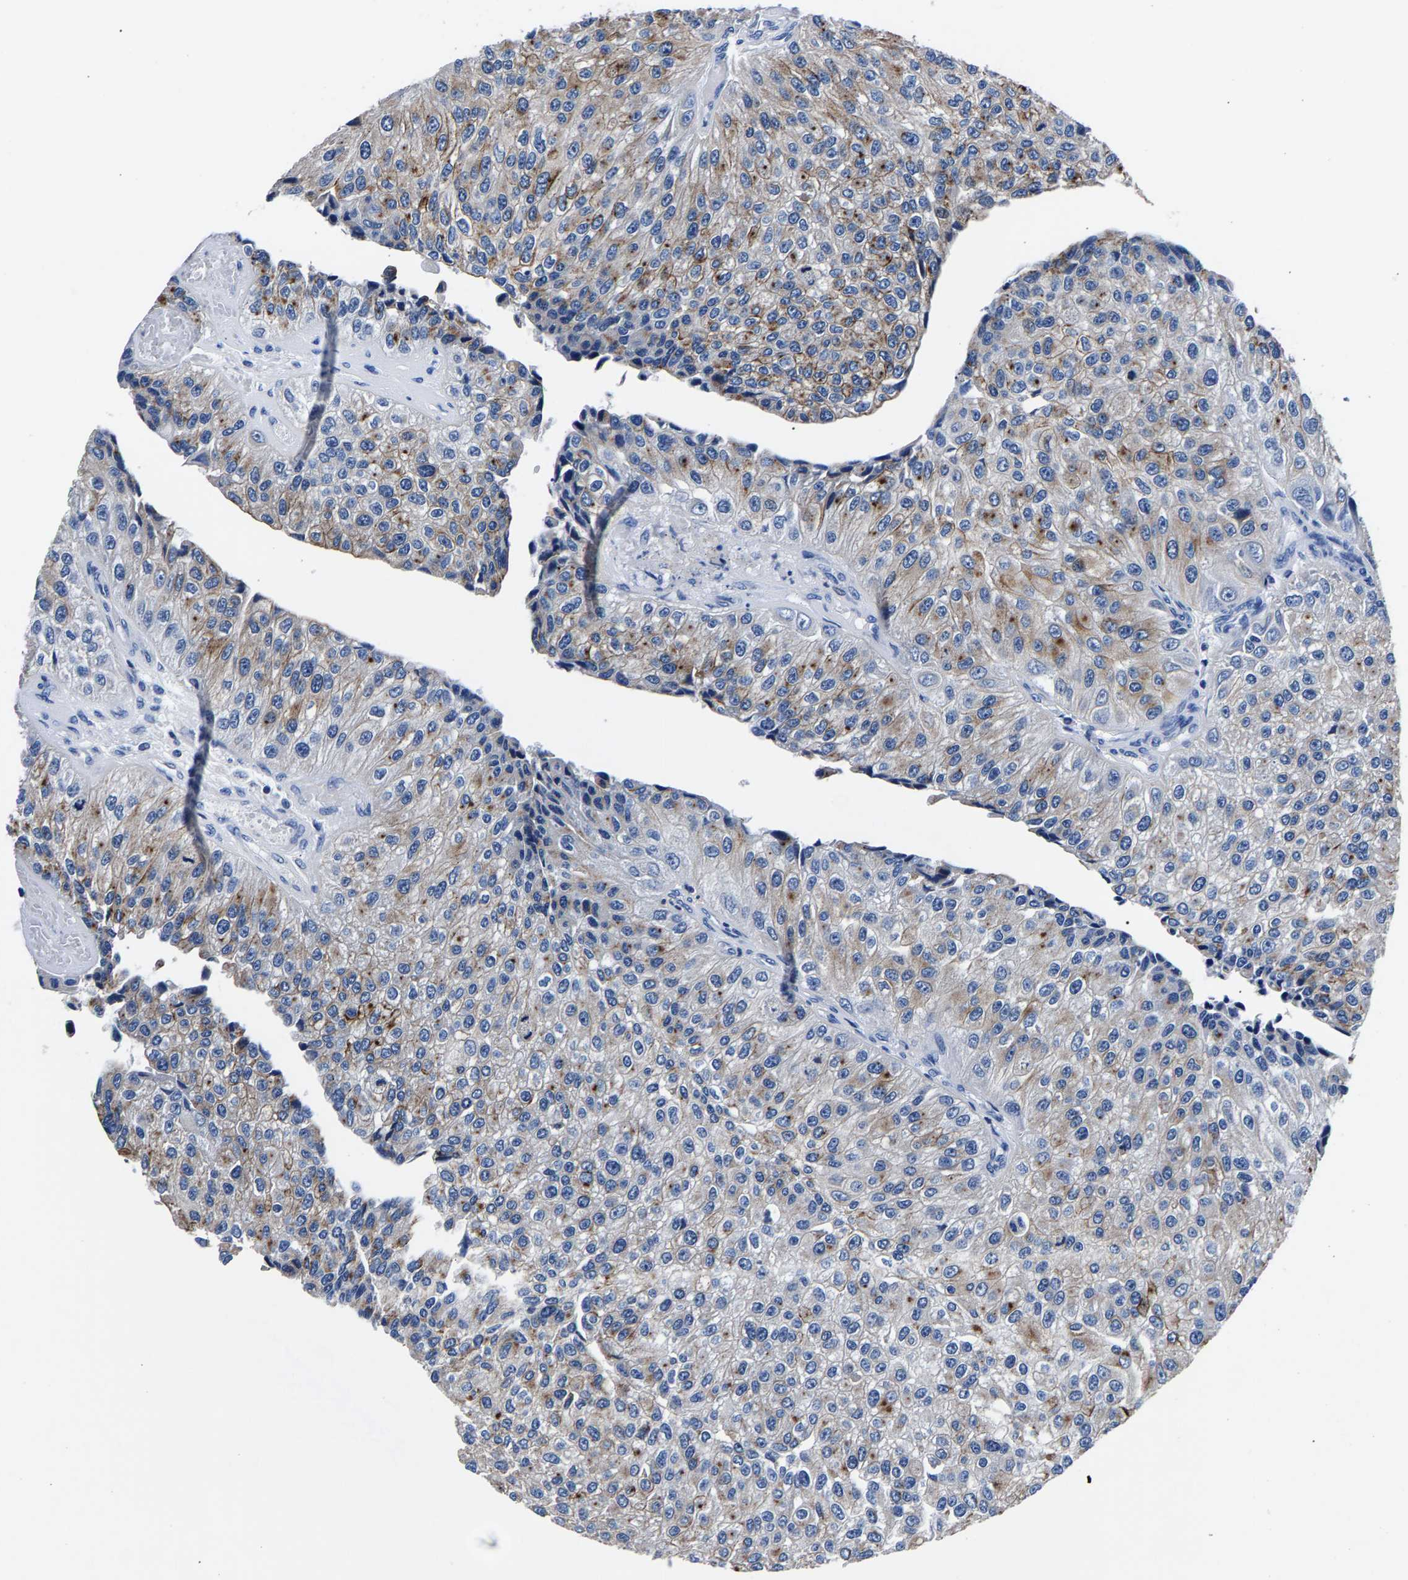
{"staining": {"intensity": "moderate", "quantity": "25%-75%", "location": "cytoplasmic/membranous"}, "tissue": "urothelial cancer", "cell_type": "Tumor cells", "image_type": "cancer", "snomed": [{"axis": "morphology", "description": "Urothelial carcinoma, High grade"}, {"axis": "topography", "description": "Kidney"}, {"axis": "topography", "description": "Urinary bladder"}], "caption": "DAB immunohistochemical staining of high-grade urothelial carcinoma displays moderate cytoplasmic/membranous protein expression in approximately 25%-75% of tumor cells.", "gene": "PHF24", "patient": {"sex": "male", "age": 77}}